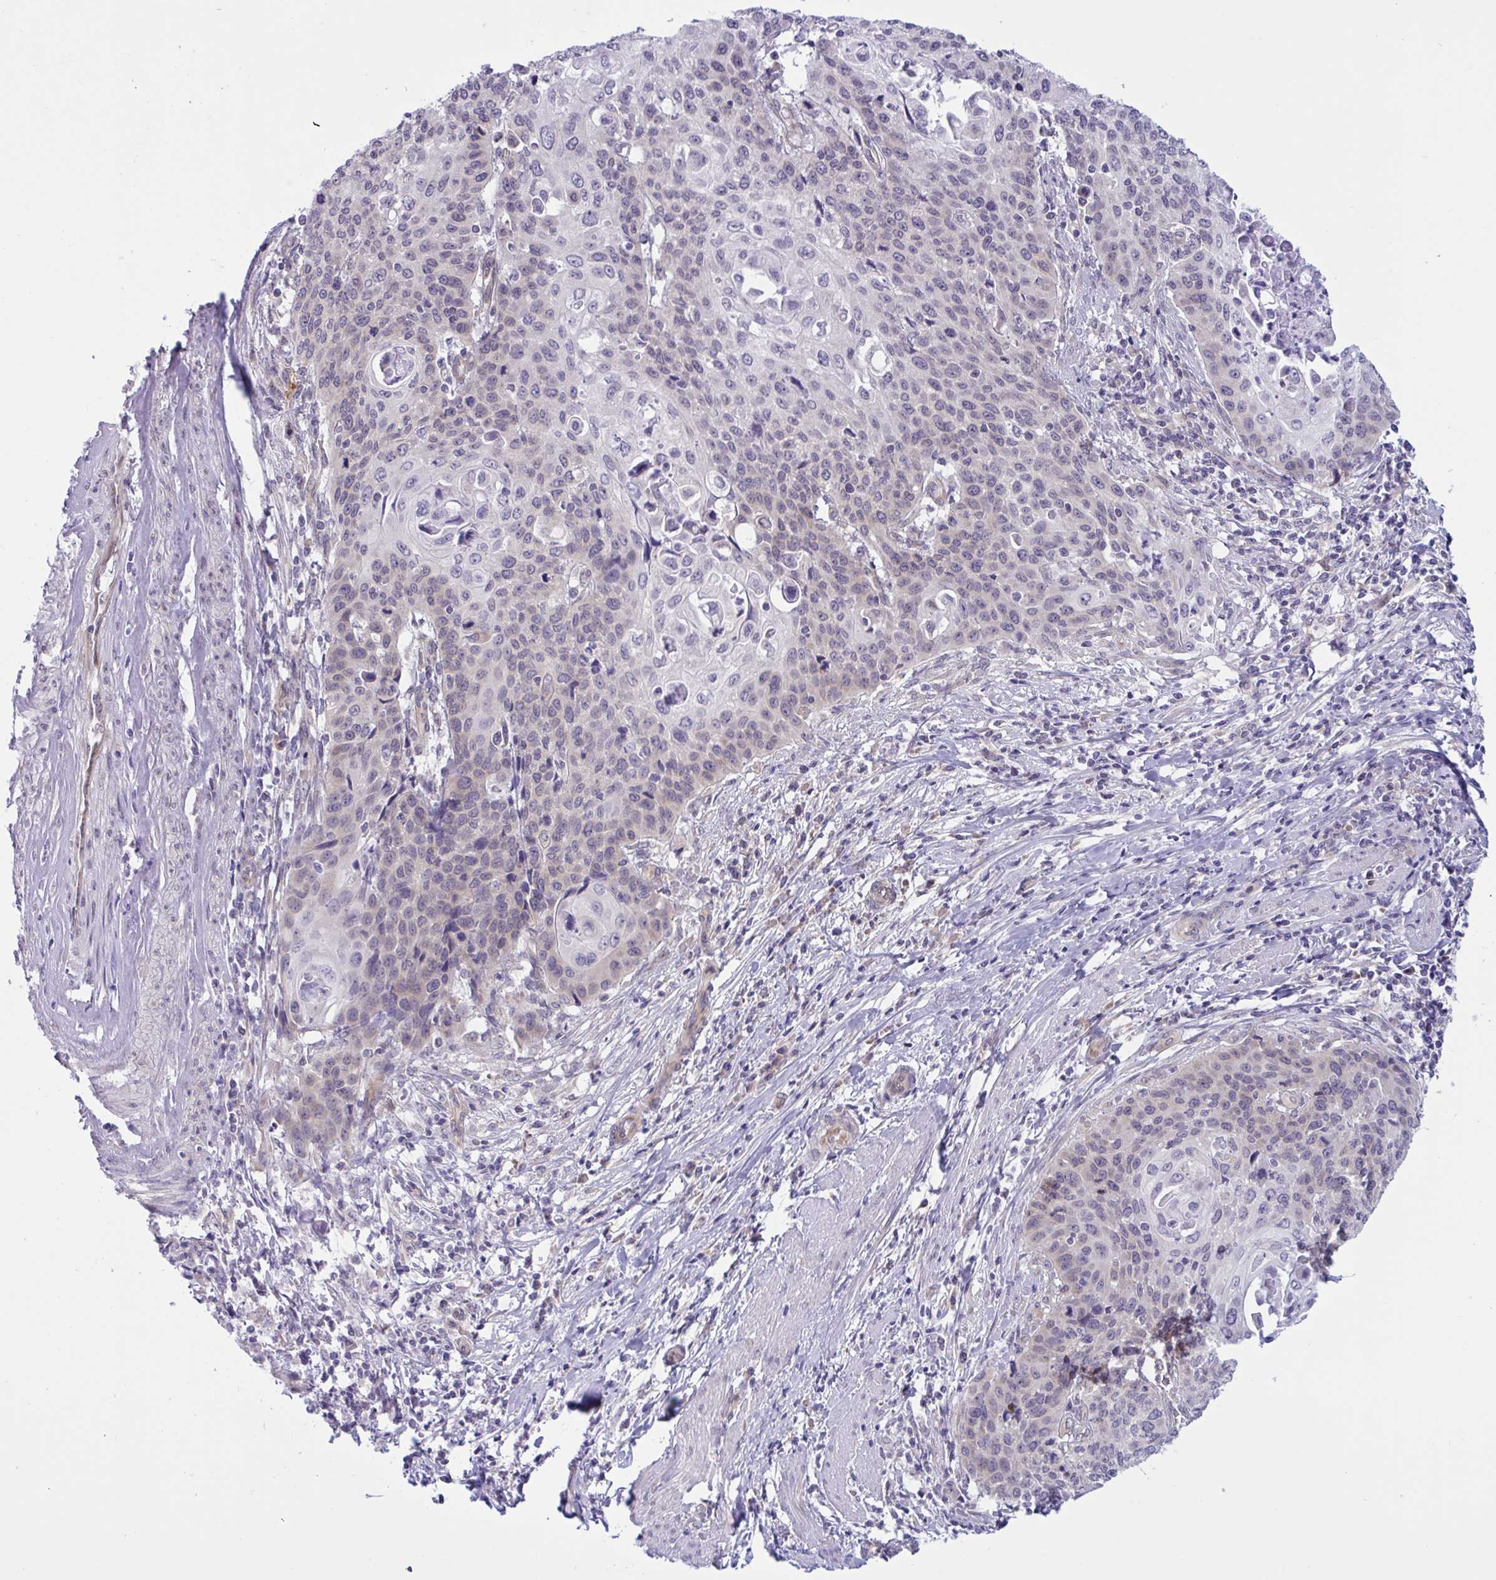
{"staining": {"intensity": "negative", "quantity": "none", "location": "none"}, "tissue": "cervical cancer", "cell_type": "Tumor cells", "image_type": "cancer", "snomed": [{"axis": "morphology", "description": "Squamous cell carcinoma, NOS"}, {"axis": "topography", "description": "Cervix"}], "caption": "Histopathology image shows no protein staining in tumor cells of cervical squamous cell carcinoma tissue.", "gene": "CAMLG", "patient": {"sex": "female", "age": 65}}